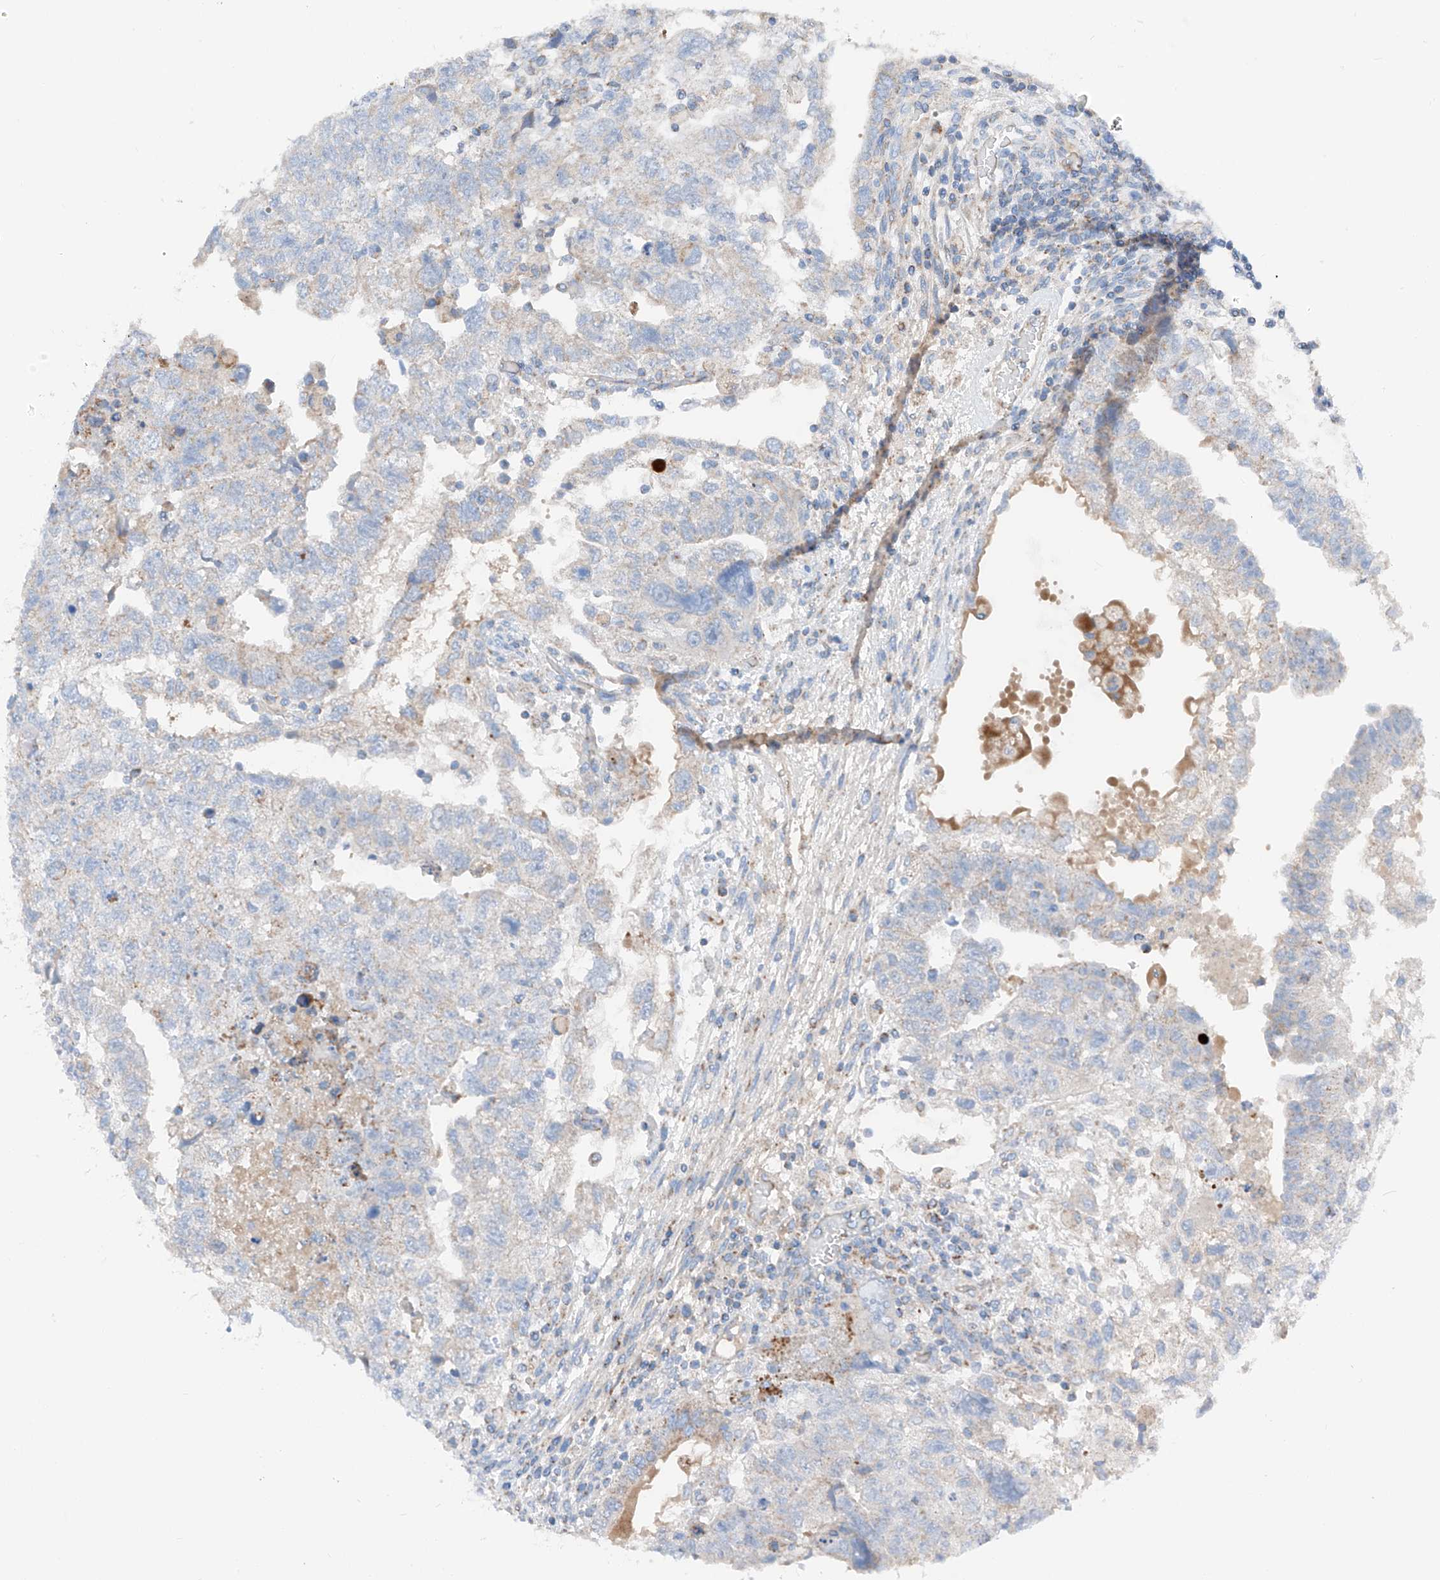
{"staining": {"intensity": "negative", "quantity": "none", "location": "none"}, "tissue": "testis cancer", "cell_type": "Tumor cells", "image_type": "cancer", "snomed": [{"axis": "morphology", "description": "Carcinoma, Embryonal, NOS"}, {"axis": "topography", "description": "Testis"}], "caption": "The IHC image has no significant positivity in tumor cells of testis cancer (embryonal carcinoma) tissue. (DAB immunohistochemistry, high magnification).", "gene": "MRAP", "patient": {"sex": "male", "age": 36}}